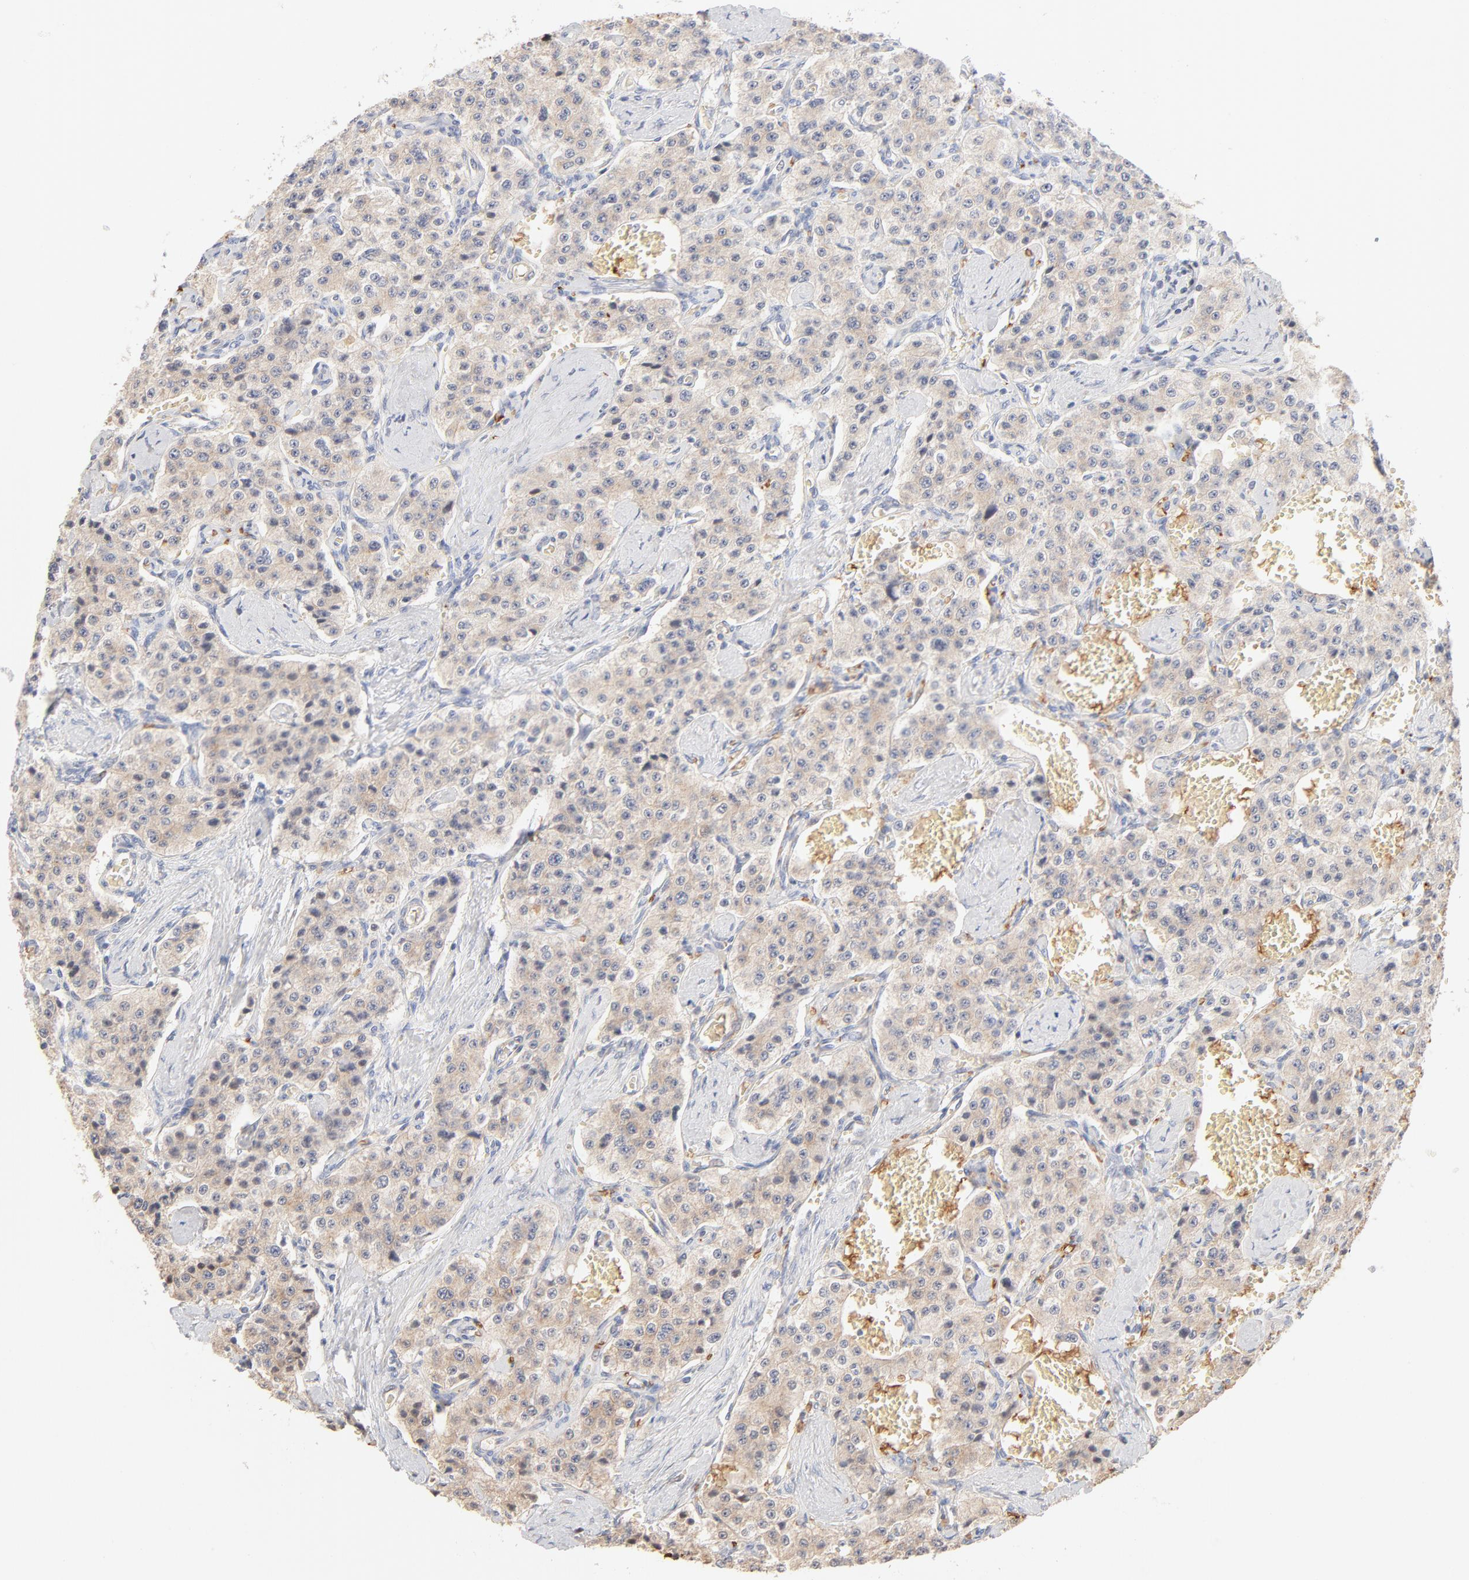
{"staining": {"intensity": "weak", "quantity": ">75%", "location": "cytoplasmic/membranous"}, "tissue": "carcinoid", "cell_type": "Tumor cells", "image_type": "cancer", "snomed": [{"axis": "morphology", "description": "Carcinoid, malignant, NOS"}, {"axis": "topography", "description": "Small intestine"}], "caption": "Immunohistochemistry photomicrograph of neoplastic tissue: human carcinoid stained using immunohistochemistry (IHC) shows low levels of weak protein expression localized specifically in the cytoplasmic/membranous of tumor cells, appearing as a cytoplasmic/membranous brown color.", "gene": "SPTB", "patient": {"sex": "male", "age": 52}}